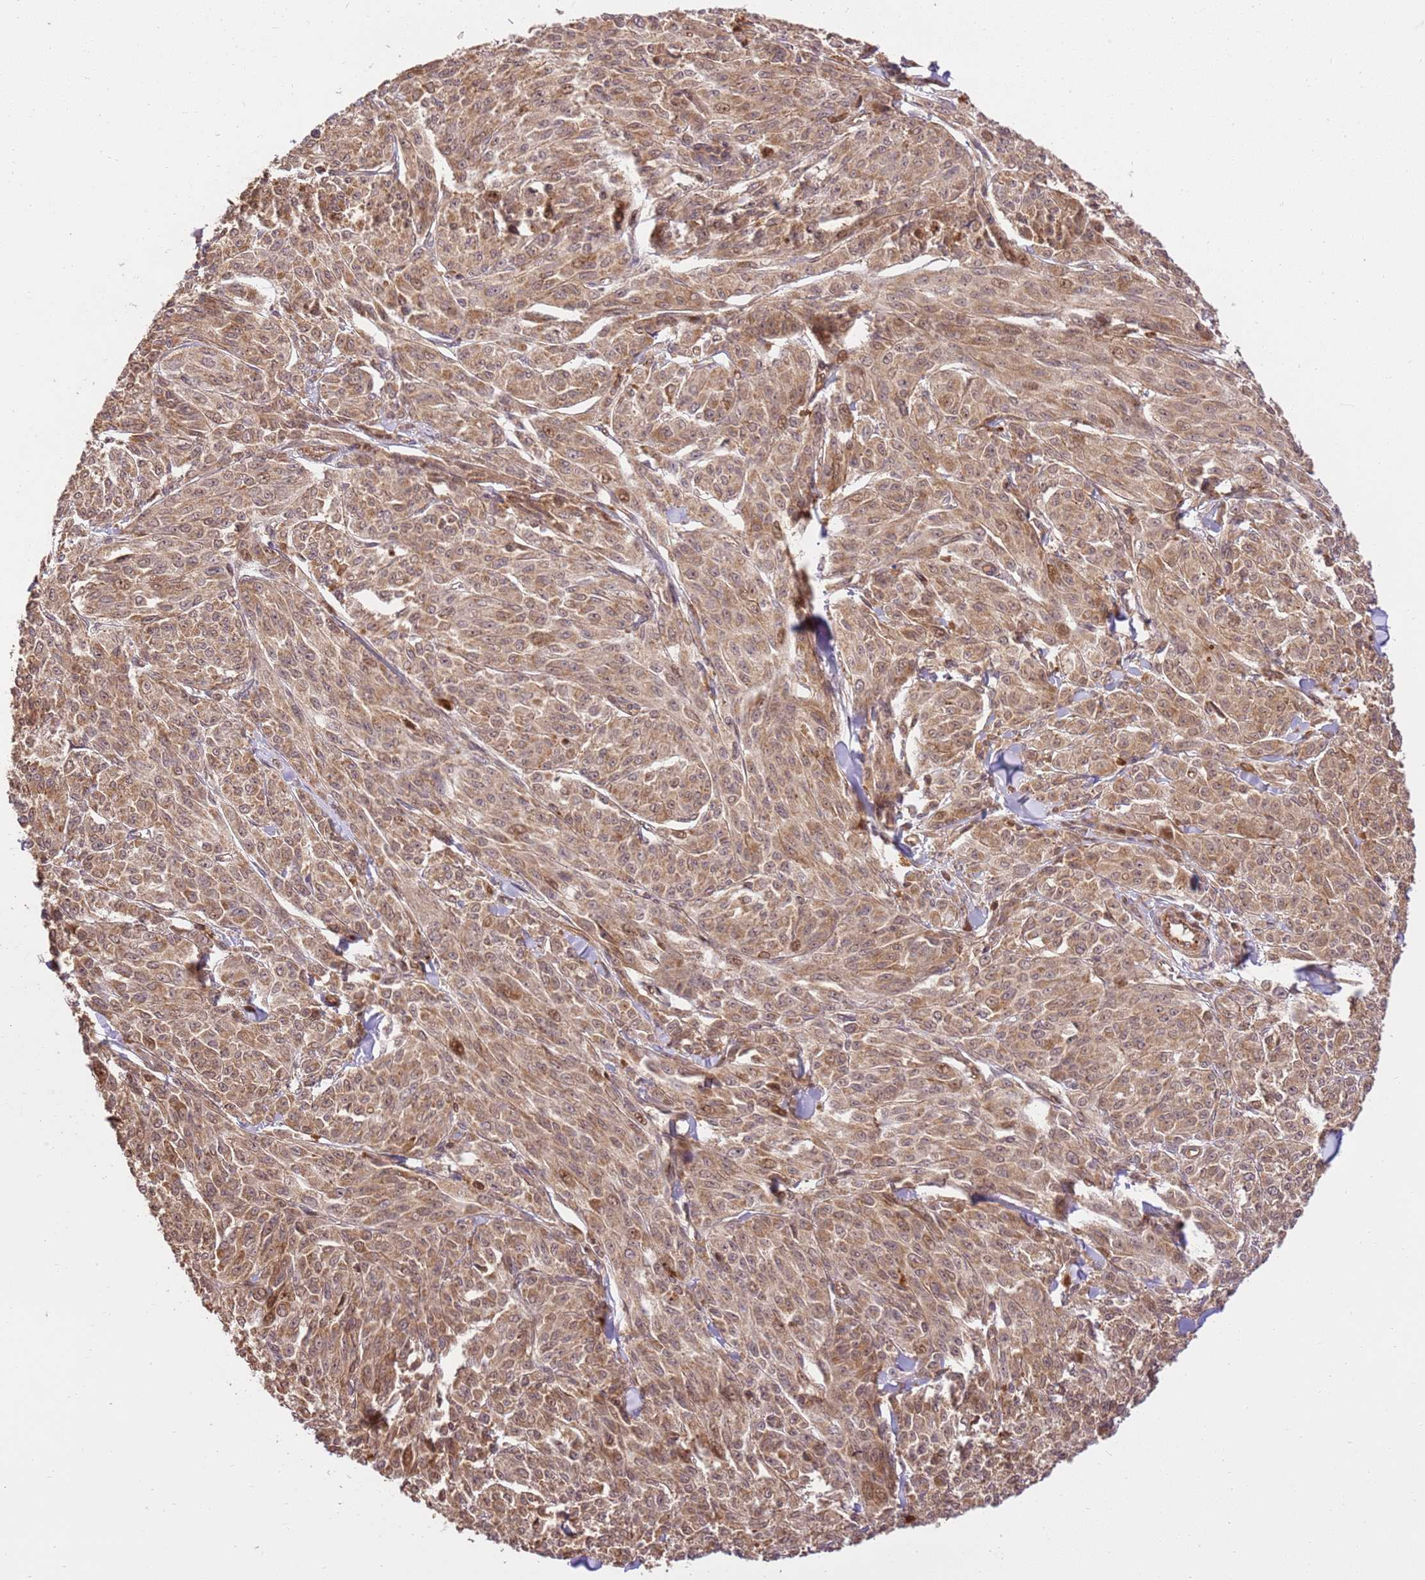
{"staining": {"intensity": "moderate", "quantity": ">75%", "location": "cytoplasmic/membranous,nuclear"}, "tissue": "melanoma", "cell_type": "Tumor cells", "image_type": "cancer", "snomed": [{"axis": "morphology", "description": "Malignant melanoma, NOS"}, {"axis": "topography", "description": "Skin"}], "caption": "A photomicrograph of malignant melanoma stained for a protein displays moderate cytoplasmic/membranous and nuclear brown staining in tumor cells. Immunohistochemistry (ihc) stains the protein of interest in brown and the nuclei are stained blue.", "gene": "KATNAL2", "patient": {"sex": "female", "age": 52}}